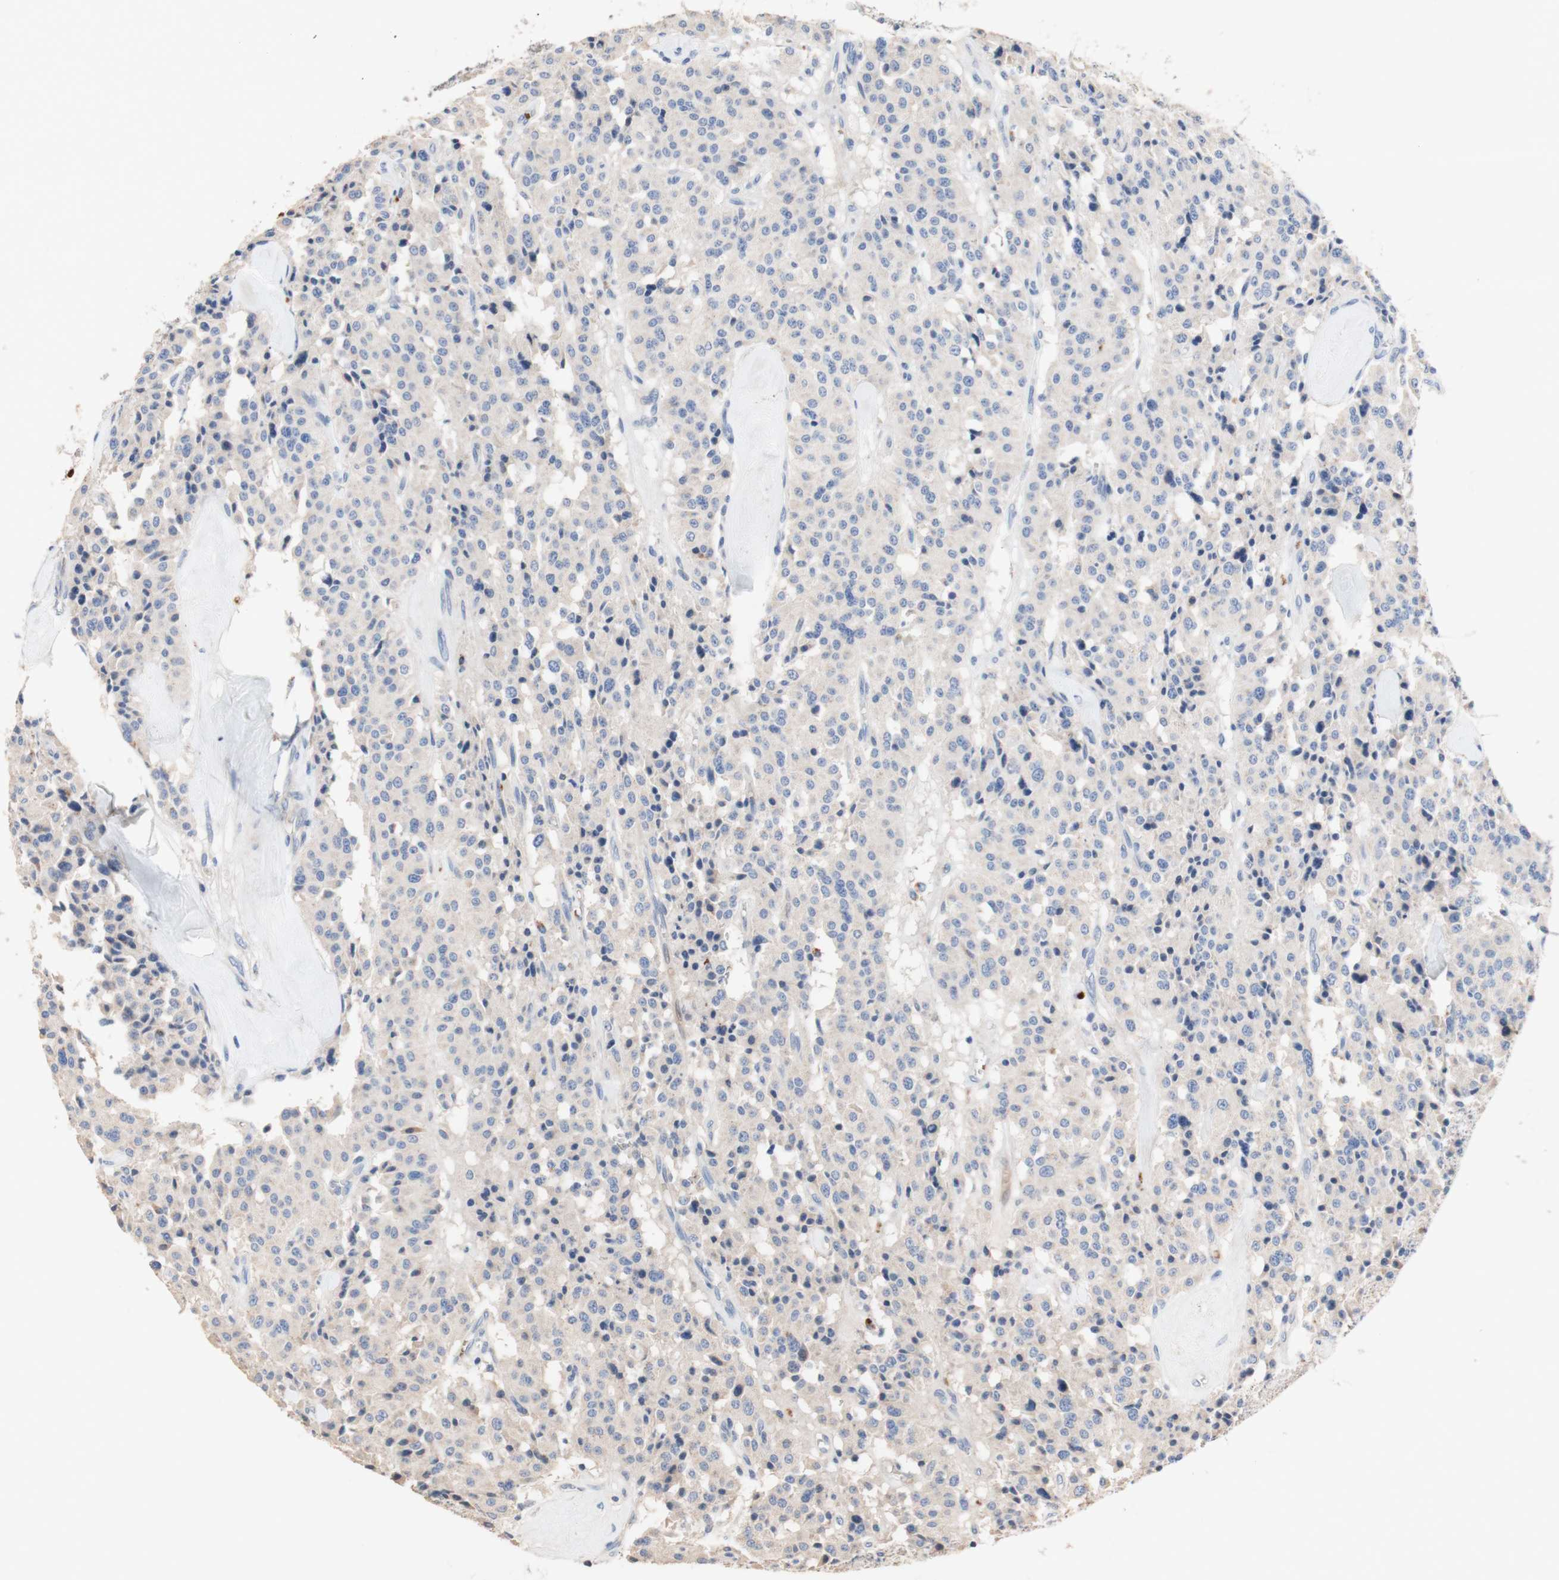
{"staining": {"intensity": "weak", "quantity": ">75%", "location": "cytoplasmic/membranous"}, "tissue": "carcinoid", "cell_type": "Tumor cells", "image_type": "cancer", "snomed": [{"axis": "morphology", "description": "Carcinoid, malignant, NOS"}, {"axis": "topography", "description": "Lung"}], "caption": "A low amount of weak cytoplasmic/membranous expression is present in approximately >75% of tumor cells in carcinoid (malignant) tissue.", "gene": "CDON", "patient": {"sex": "male", "age": 30}}